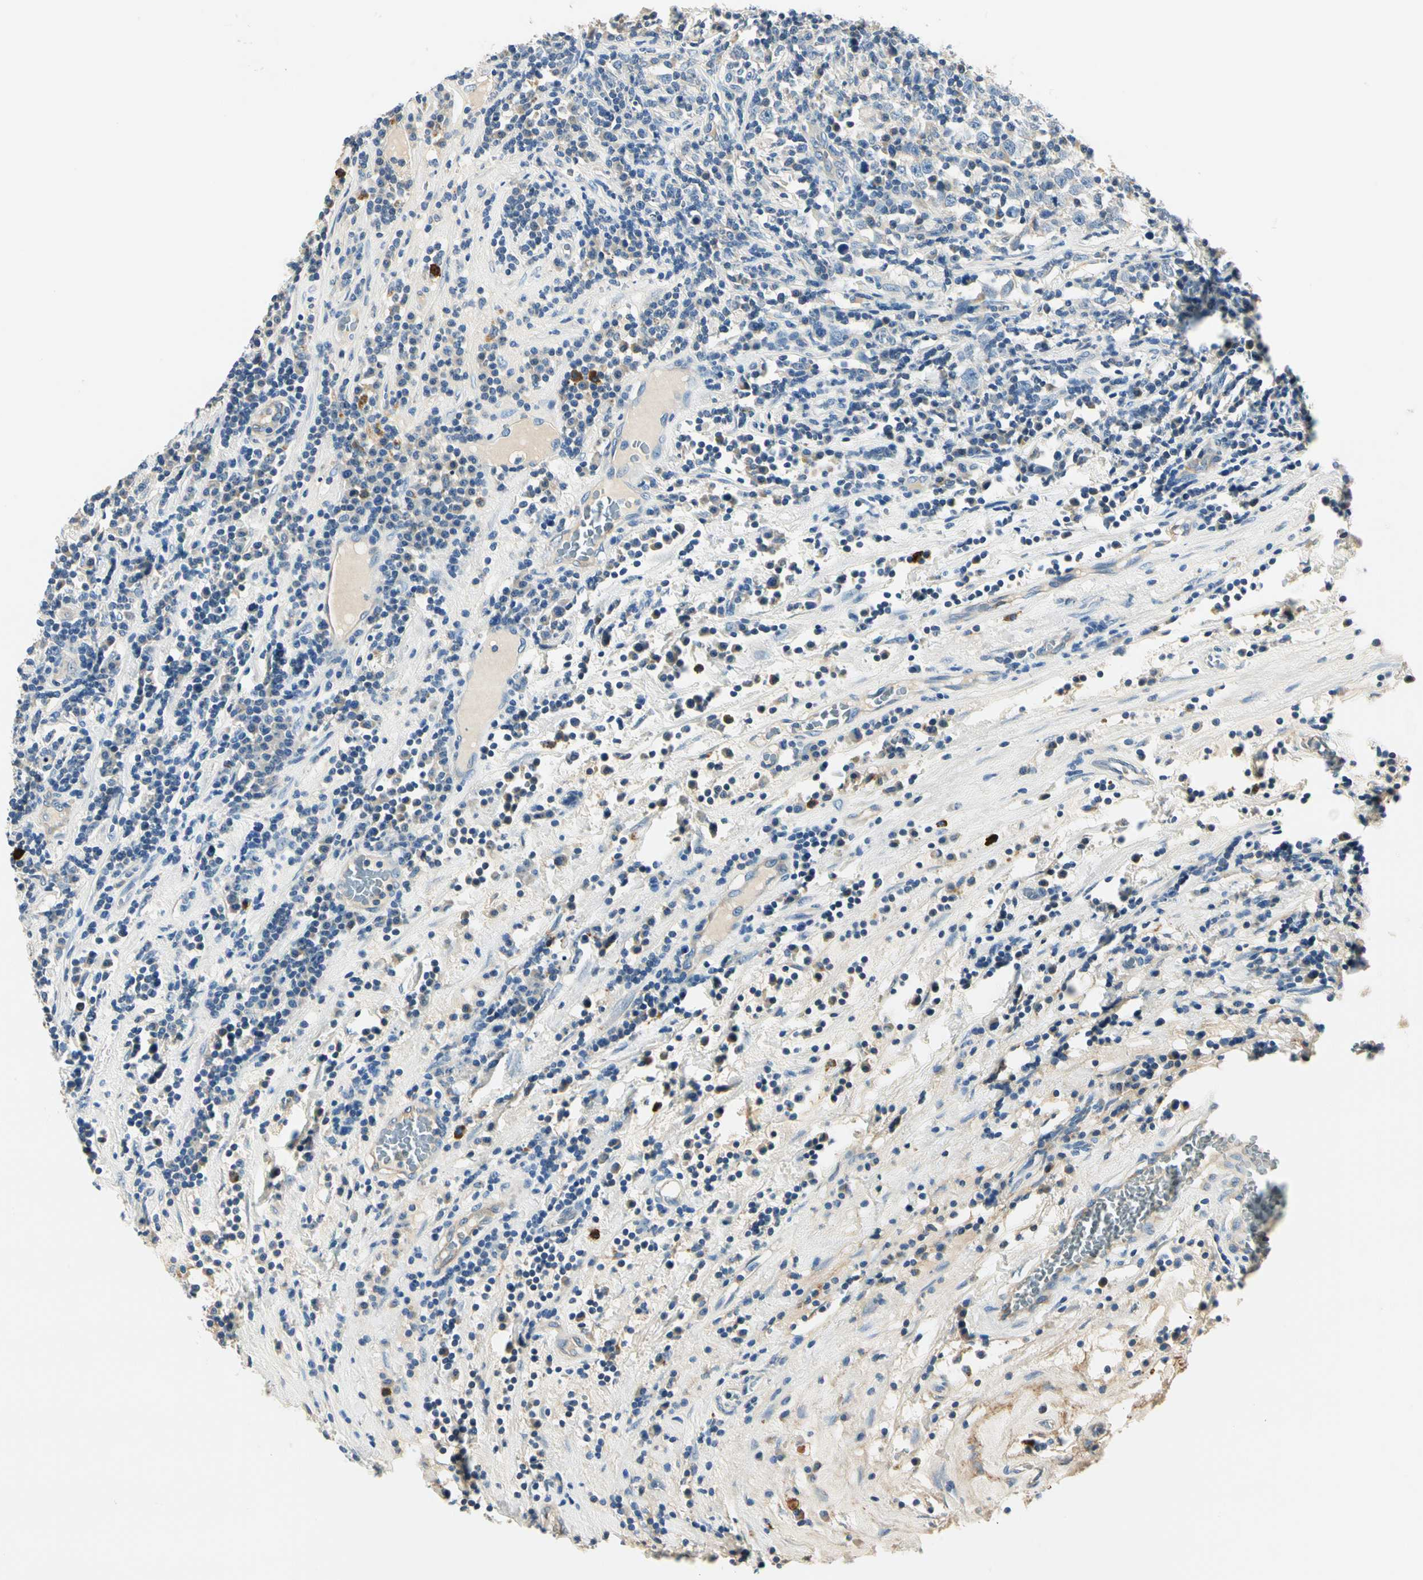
{"staining": {"intensity": "negative", "quantity": "none", "location": "none"}, "tissue": "testis cancer", "cell_type": "Tumor cells", "image_type": "cancer", "snomed": [{"axis": "morphology", "description": "Seminoma, NOS"}, {"axis": "topography", "description": "Testis"}], "caption": "Testis seminoma was stained to show a protein in brown. There is no significant expression in tumor cells. (Stains: DAB (3,3'-diaminobenzidine) immunohistochemistry with hematoxylin counter stain, Microscopy: brightfield microscopy at high magnification).", "gene": "TGFBR3", "patient": {"sex": "male", "age": 43}}